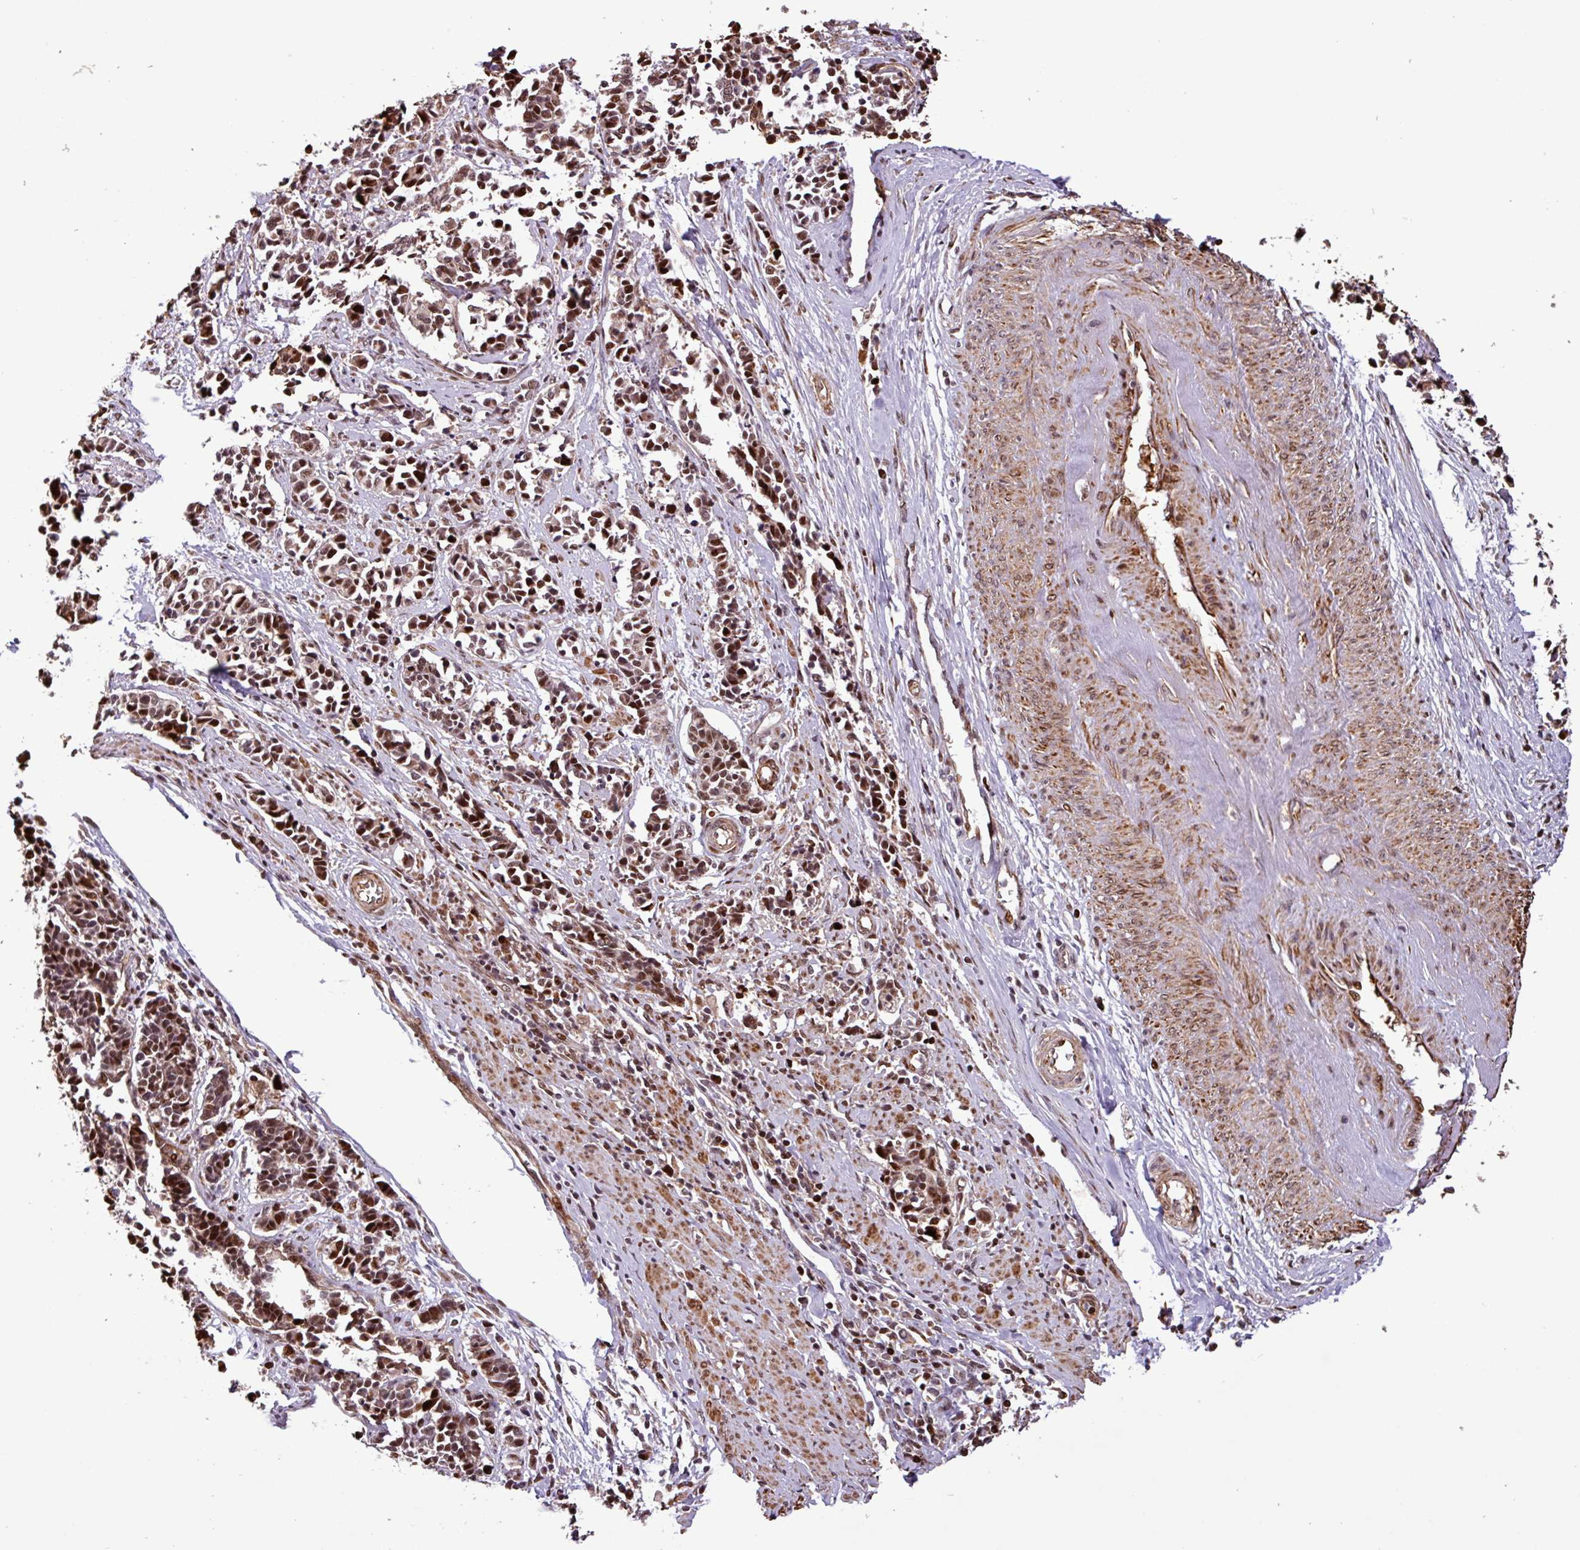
{"staining": {"intensity": "moderate", "quantity": ">75%", "location": "nuclear"}, "tissue": "cervical cancer", "cell_type": "Tumor cells", "image_type": "cancer", "snomed": [{"axis": "morphology", "description": "Normal tissue, NOS"}, {"axis": "morphology", "description": "Squamous cell carcinoma, NOS"}, {"axis": "topography", "description": "Cervix"}], "caption": "This image displays immunohistochemistry (IHC) staining of cervical cancer, with medium moderate nuclear positivity in about >75% of tumor cells.", "gene": "SLC22A24", "patient": {"sex": "female", "age": 35}}